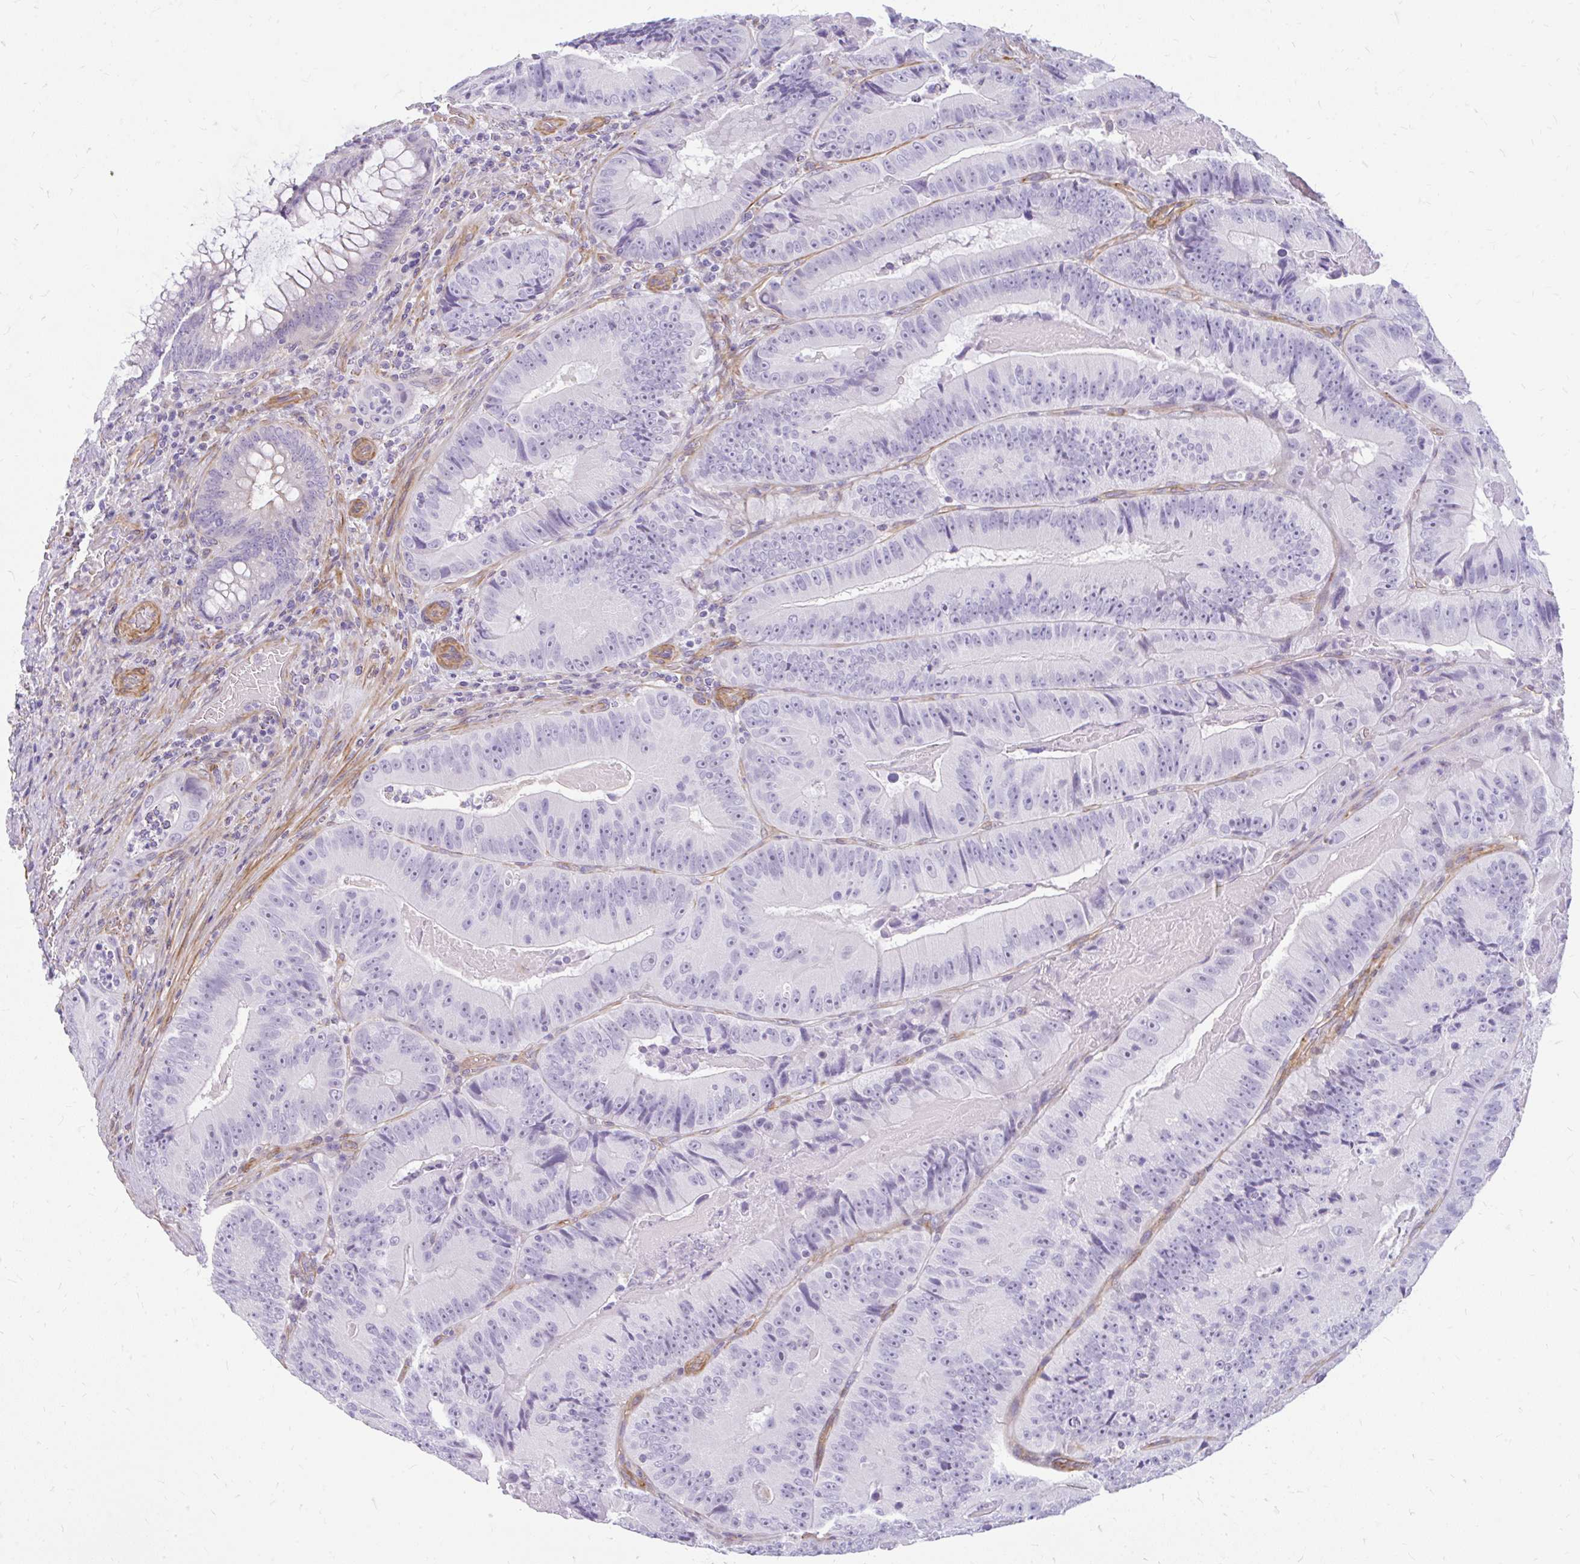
{"staining": {"intensity": "negative", "quantity": "none", "location": "none"}, "tissue": "colorectal cancer", "cell_type": "Tumor cells", "image_type": "cancer", "snomed": [{"axis": "morphology", "description": "Adenocarcinoma, NOS"}, {"axis": "topography", "description": "Colon"}], "caption": "Image shows no protein expression in tumor cells of colorectal cancer (adenocarcinoma) tissue.", "gene": "FAM83C", "patient": {"sex": "female", "age": 86}}